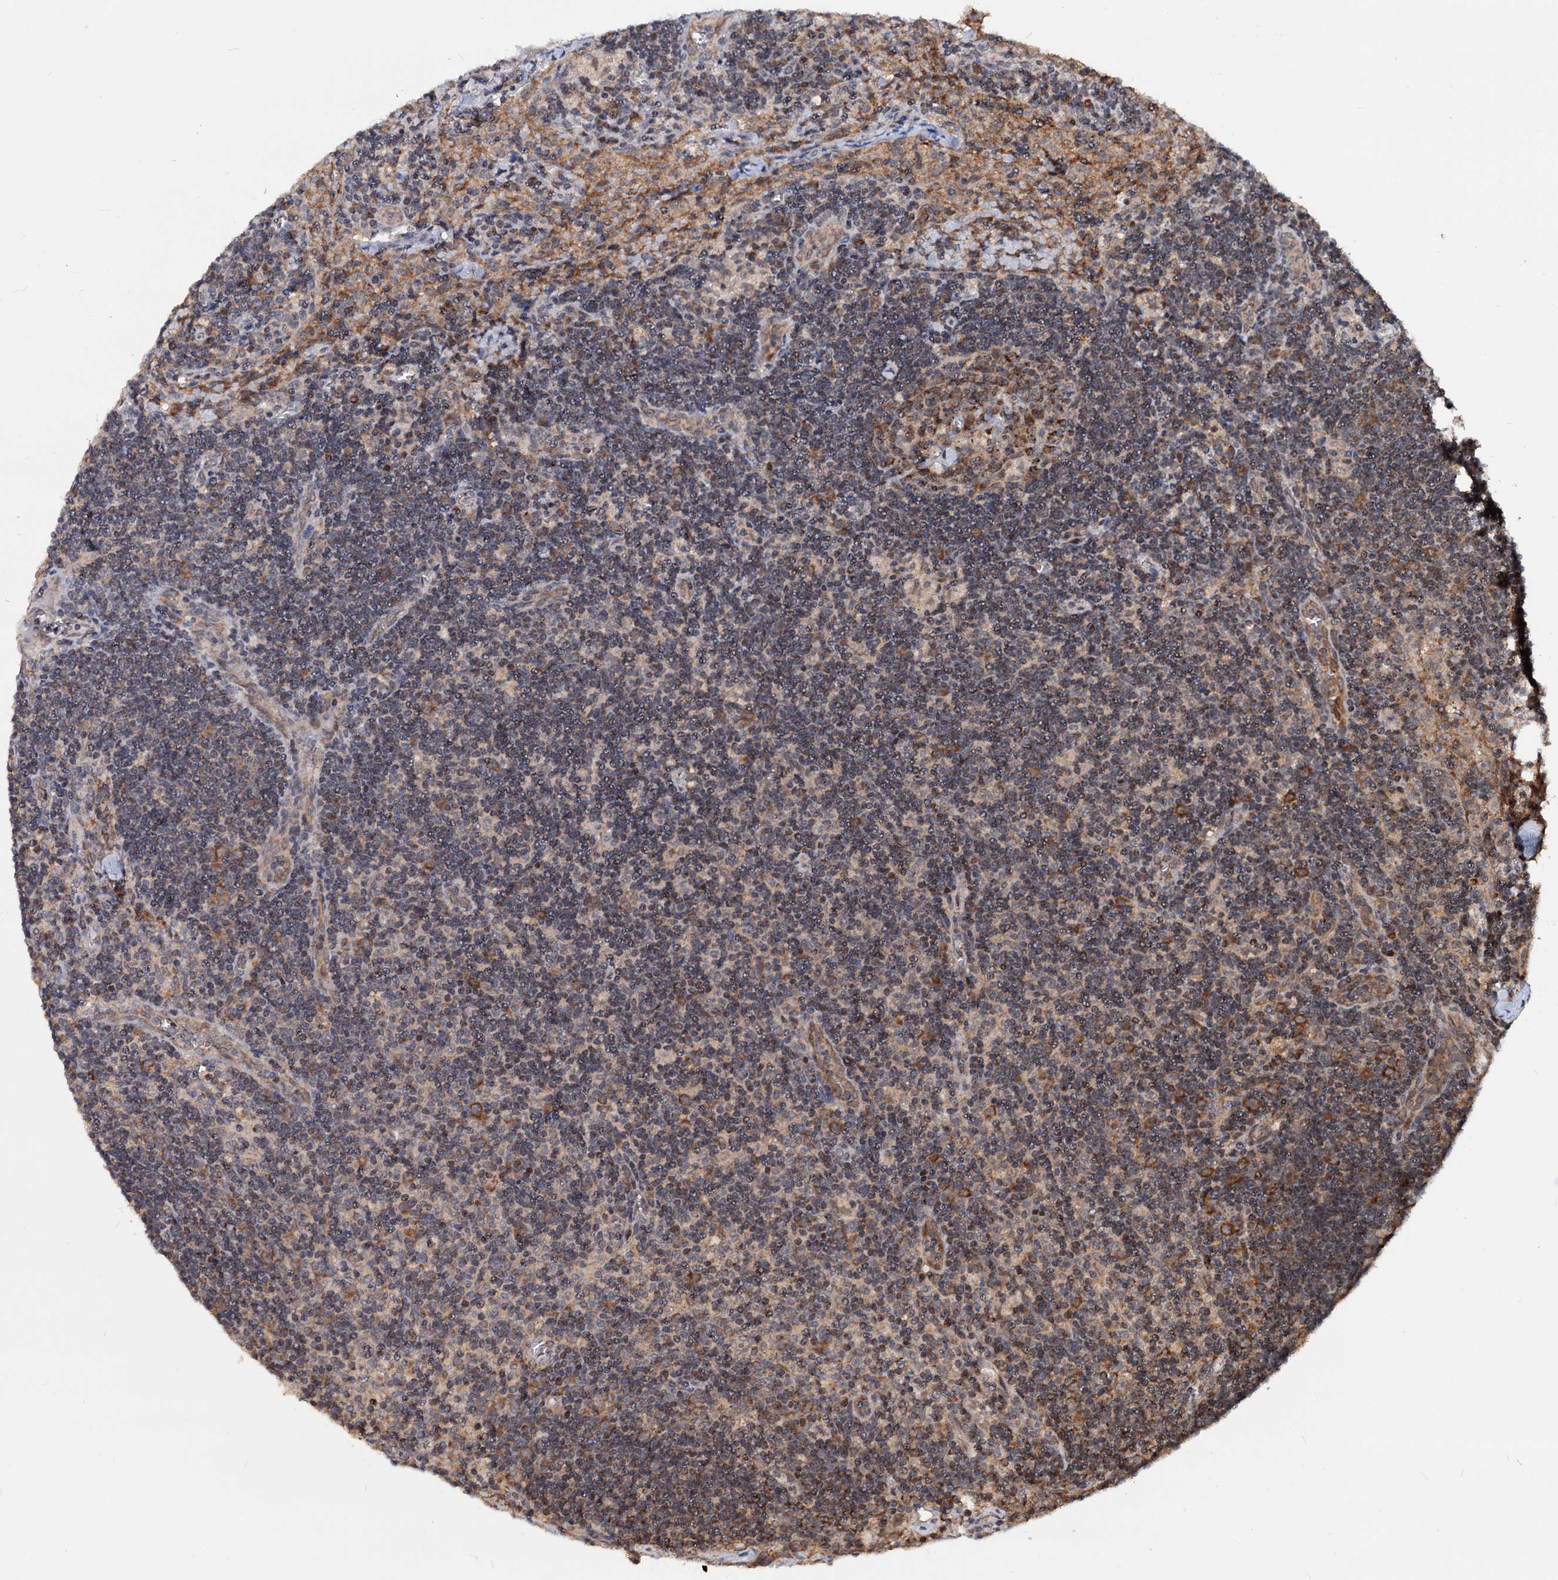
{"staining": {"intensity": "moderate", "quantity": ">75%", "location": "cytoplasmic/membranous"}, "tissue": "lymph node", "cell_type": "Germinal center cells", "image_type": "normal", "snomed": [{"axis": "morphology", "description": "Normal tissue, NOS"}, {"axis": "topography", "description": "Lymph node"}], "caption": "Germinal center cells exhibit moderate cytoplasmic/membranous staining in approximately >75% of cells in unremarkable lymph node.", "gene": "CEP76", "patient": {"sex": "male", "age": 58}}